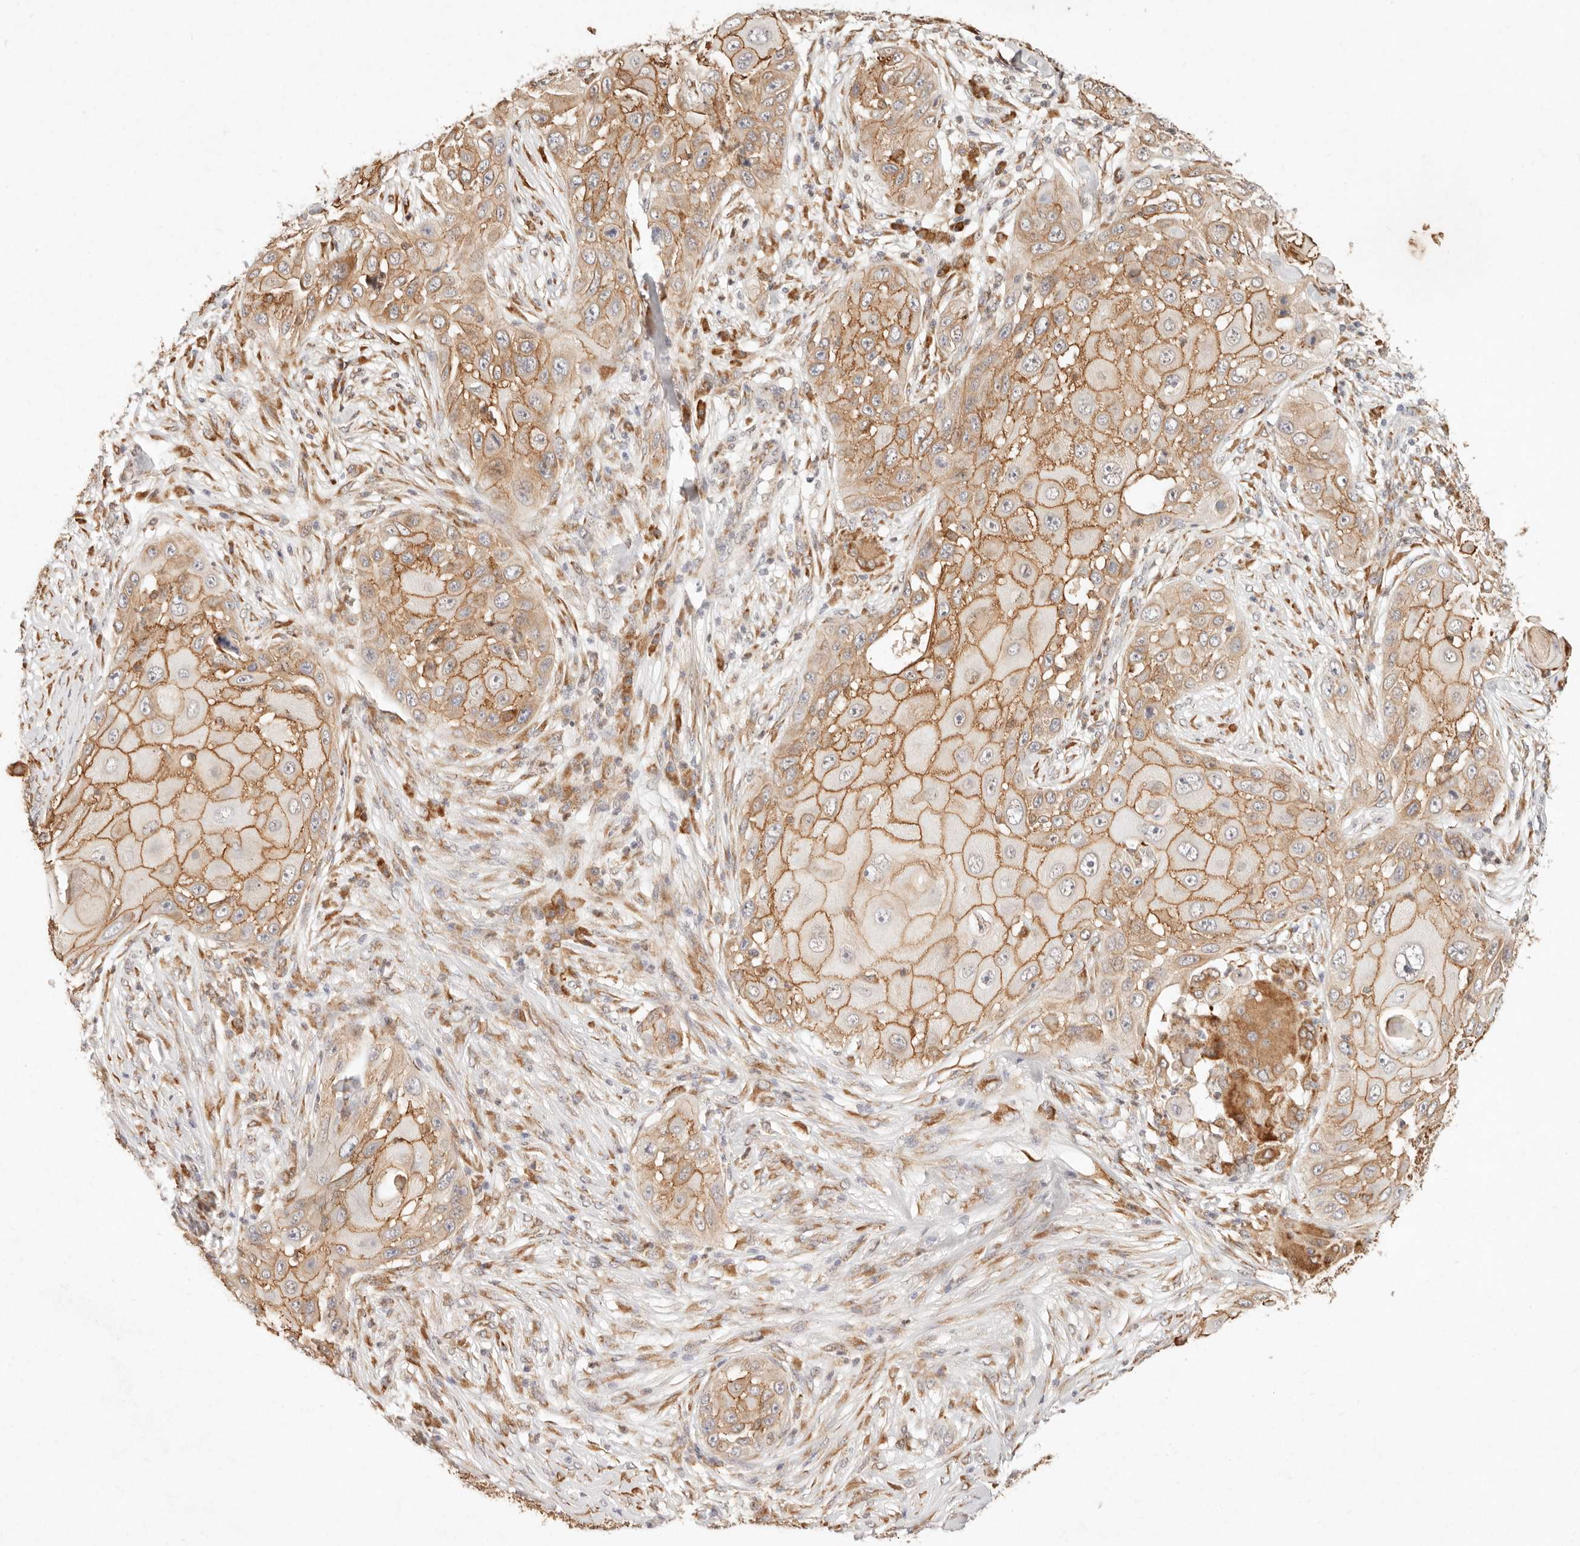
{"staining": {"intensity": "moderate", "quantity": ">75%", "location": "cytoplasmic/membranous"}, "tissue": "skin cancer", "cell_type": "Tumor cells", "image_type": "cancer", "snomed": [{"axis": "morphology", "description": "Squamous cell carcinoma, NOS"}, {"axis": "topography", "description": "Skin"}], "caption": "Squamous cell carcinoma (skin) stained with a brown dye reveals moderate cytoplasmic/membranous positive positivity in about >75% of tumor cells.", "gene": "C1orf127", "patient": {"sex": "female", "age": 44}}